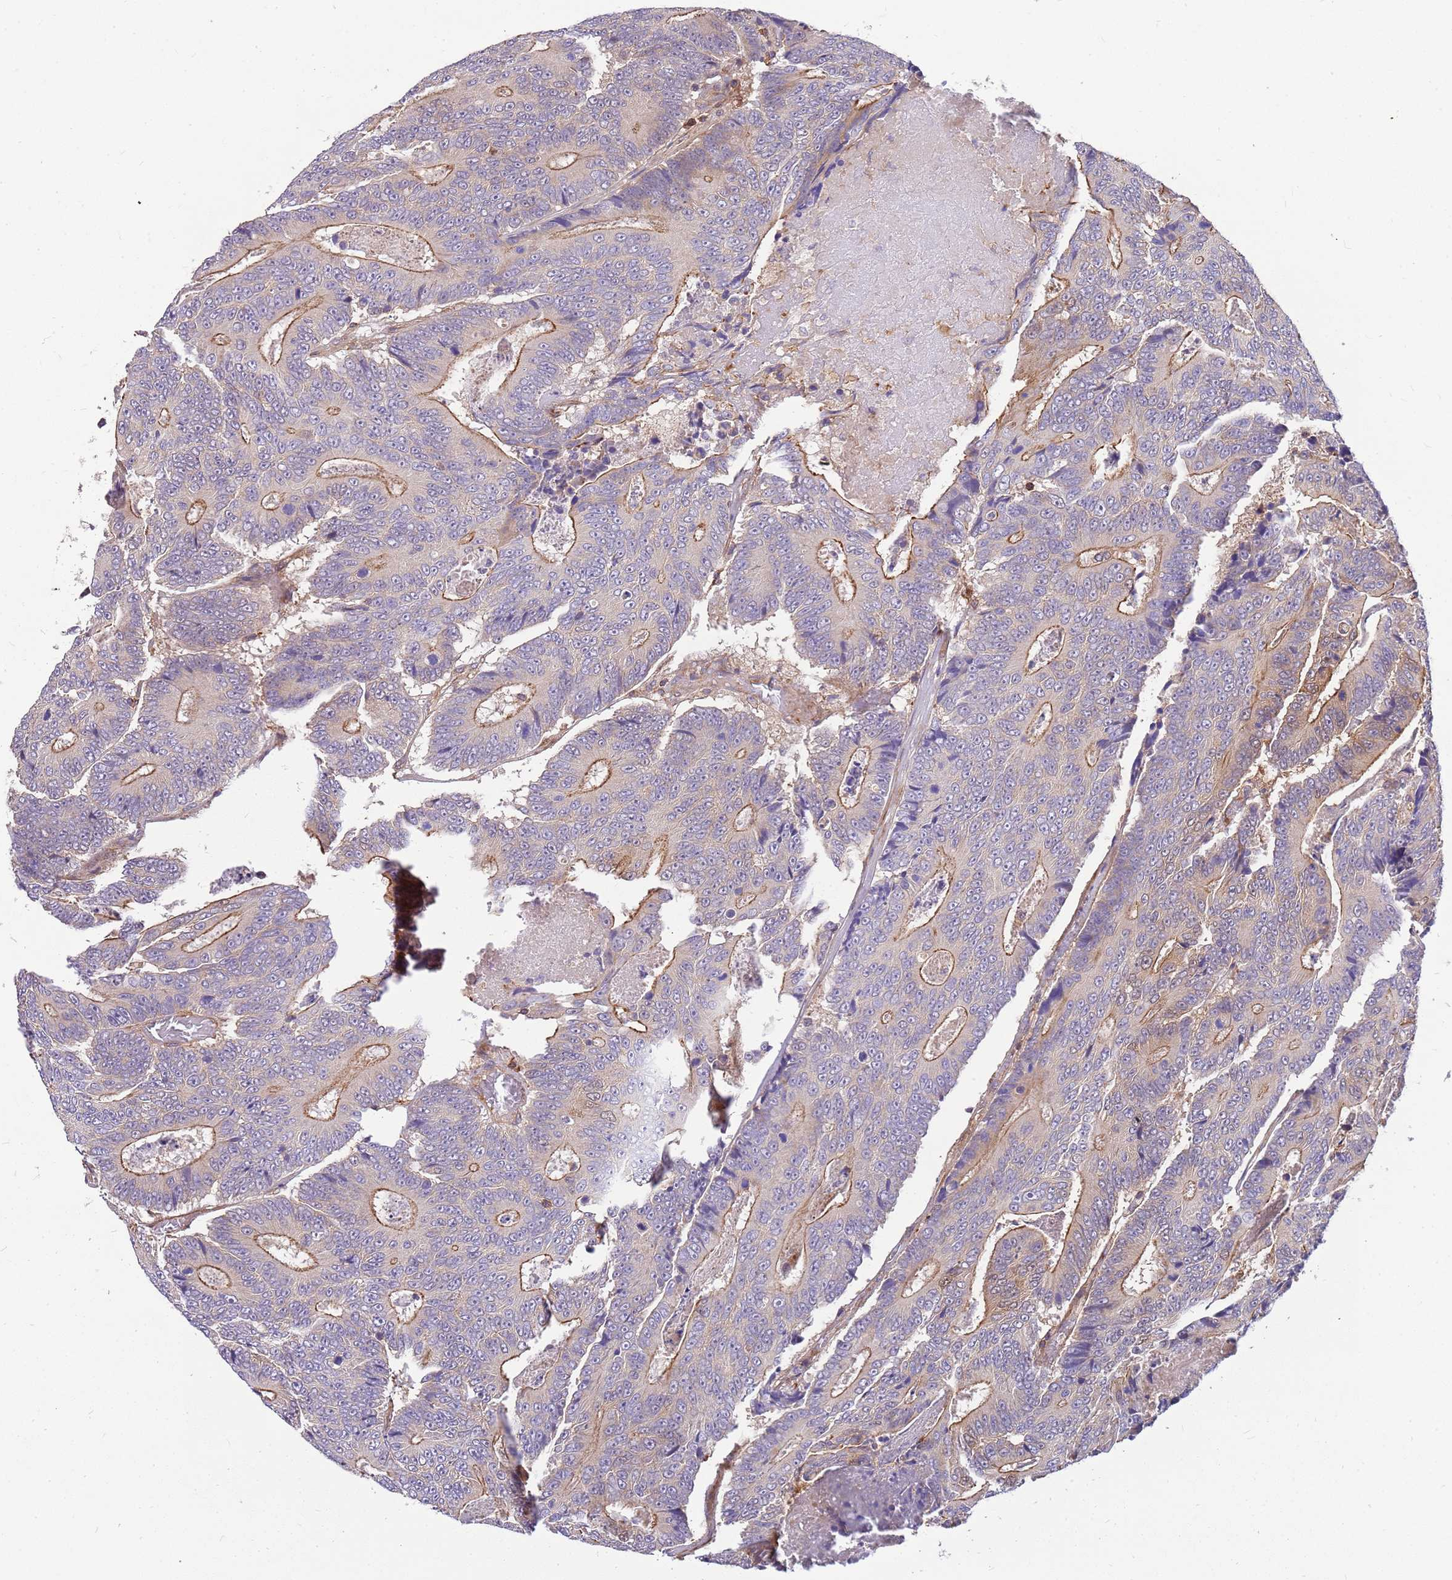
{"staining": {"intensity": "moderate", "quantity": "25%-75%", "location": "cytoplasmic/membranous"}, "tissue": "colorectal cancer", "cell_type": "Tumor cells", "image_type": "cancer", "snomed": [{"axis": "morphology", "description": "Adenocarcinoma, NOS"}, {"axis": "topography", "description": "Colon"}], "caption": "Protein expression by IHC exhibits moderate cytoplasmic/membranous positivity in approximately 25%-75% of tumor cells in colorectal cancer (adenocarcinoma). The protein of interest is stained brown, and the nuclei are stained in blue (DAB IHC with brightfield microscopy, high magnification).", "gene": "MVD", "patient": {"sex": "male", "age": 83}}